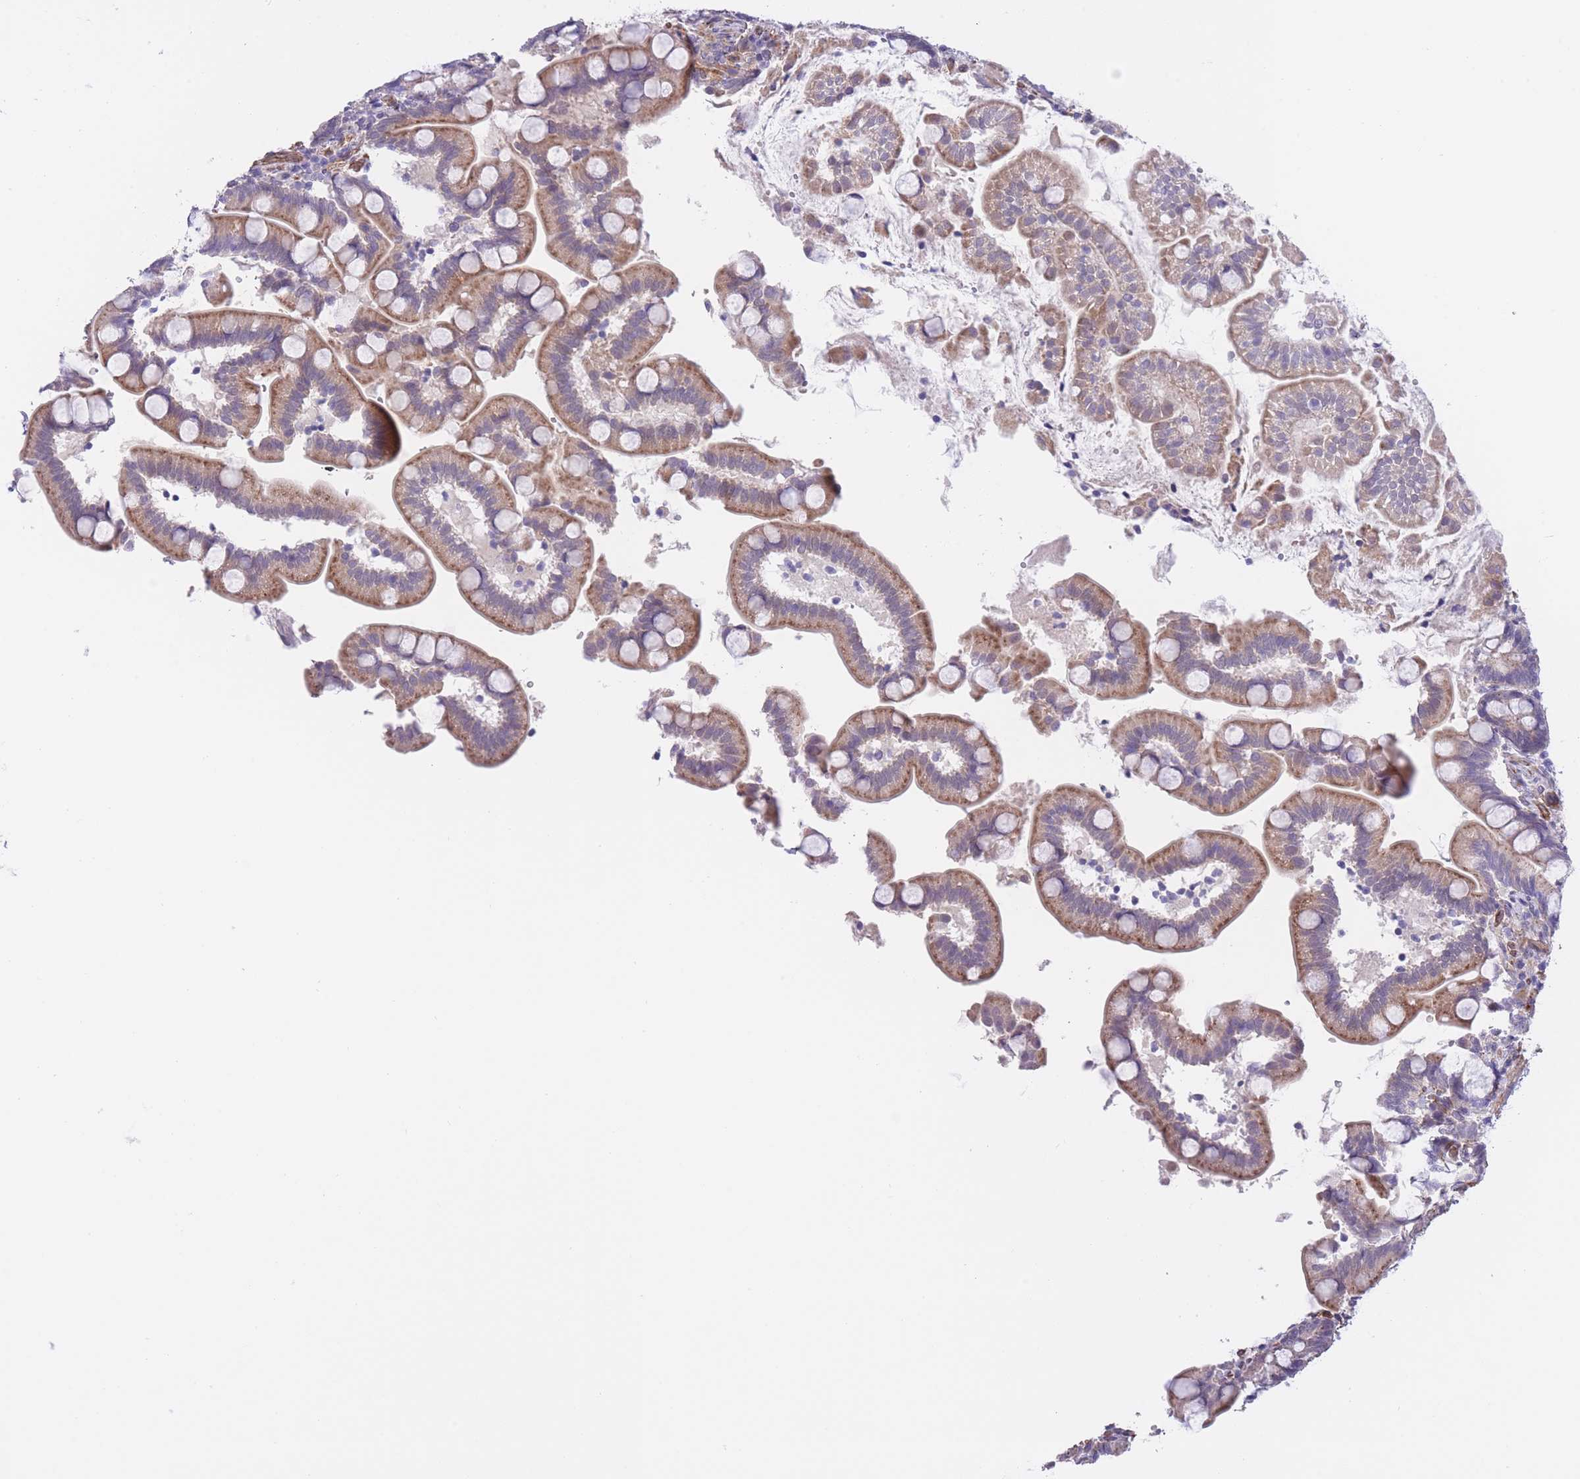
{"staining": {"intensity": "moderate", "quantity": ">75%", "location": "cytoplasmic/membranous"}, "tissue": "small intestine", "cell_type": "Glandular cells", "image_type": "normal", "snomed": [{"axis": "morphology", "description": "Normal tissue, NOS"}, {"axis": "topography", "description": "Small intestine"}], "caption": "Benign small intestine shows moderate cytoplasmic/membranous staining in approximately >75% of glandular cells.", "gene": "QTRT1", "patient": {"sex": "female", "age": 64}}